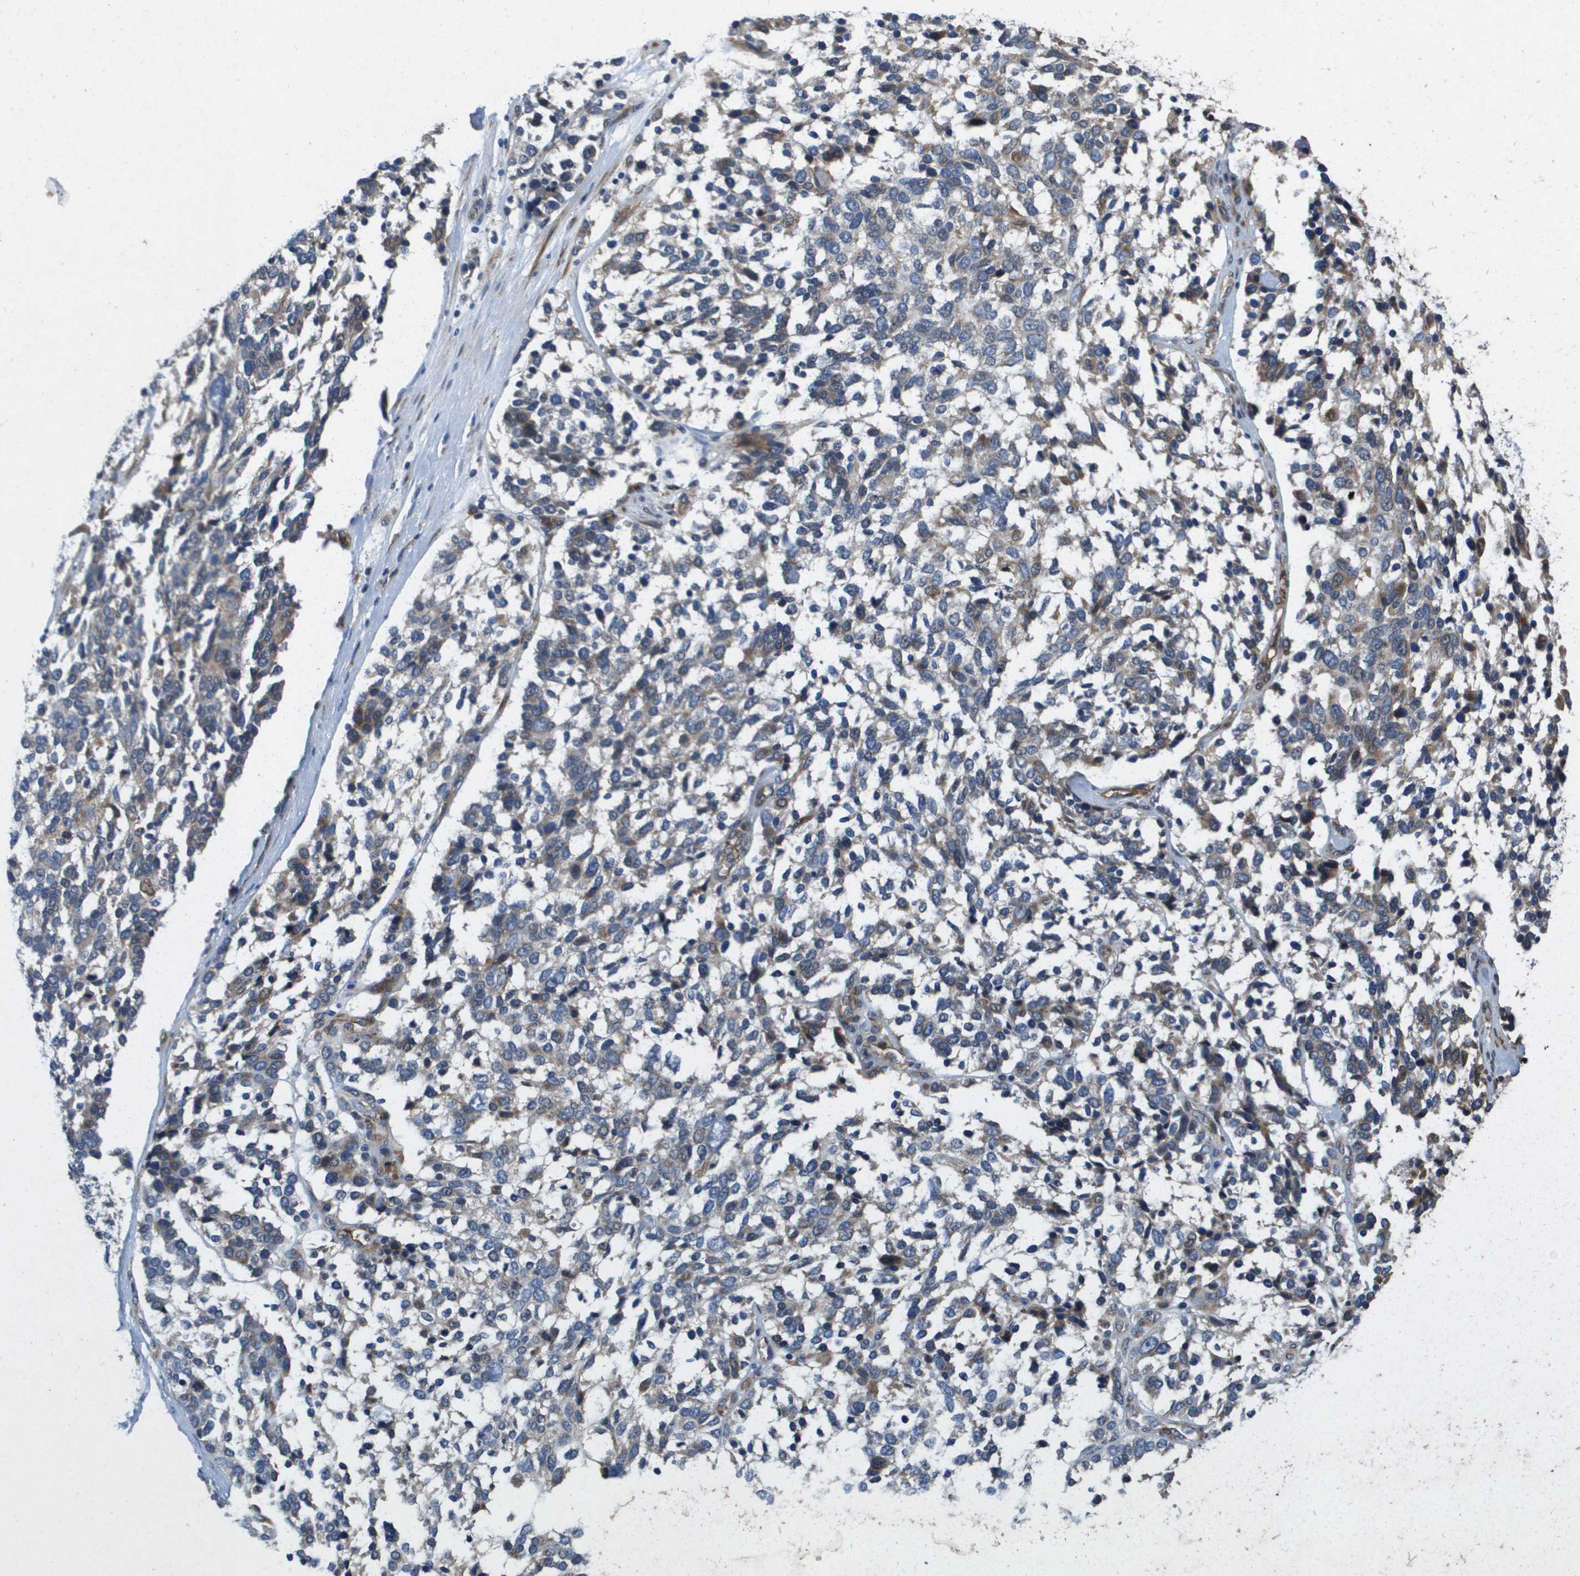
{"staining": {"intensity": "weak", "quantity": "25%-75%", "location": "cytoplasmic/membranous"}, "tissue": "ovarian cancer", "cell_type": "Tumor cells", "image_type": "cancer", "snomed": [{"axis": "morphology", "description": "Cystadenocarcinoma, serous, NOS"}, {"axis": "topography", "description": "Ovary"}], "caption": "This photomicrograph shows IHC staining of human ovarian cancer, with low weak cytoplasmic/membranous expression in about 25%-75% of tumor cells.", "gene": "ENTPD2", "patient": {"sex": "female", "age": 44}}